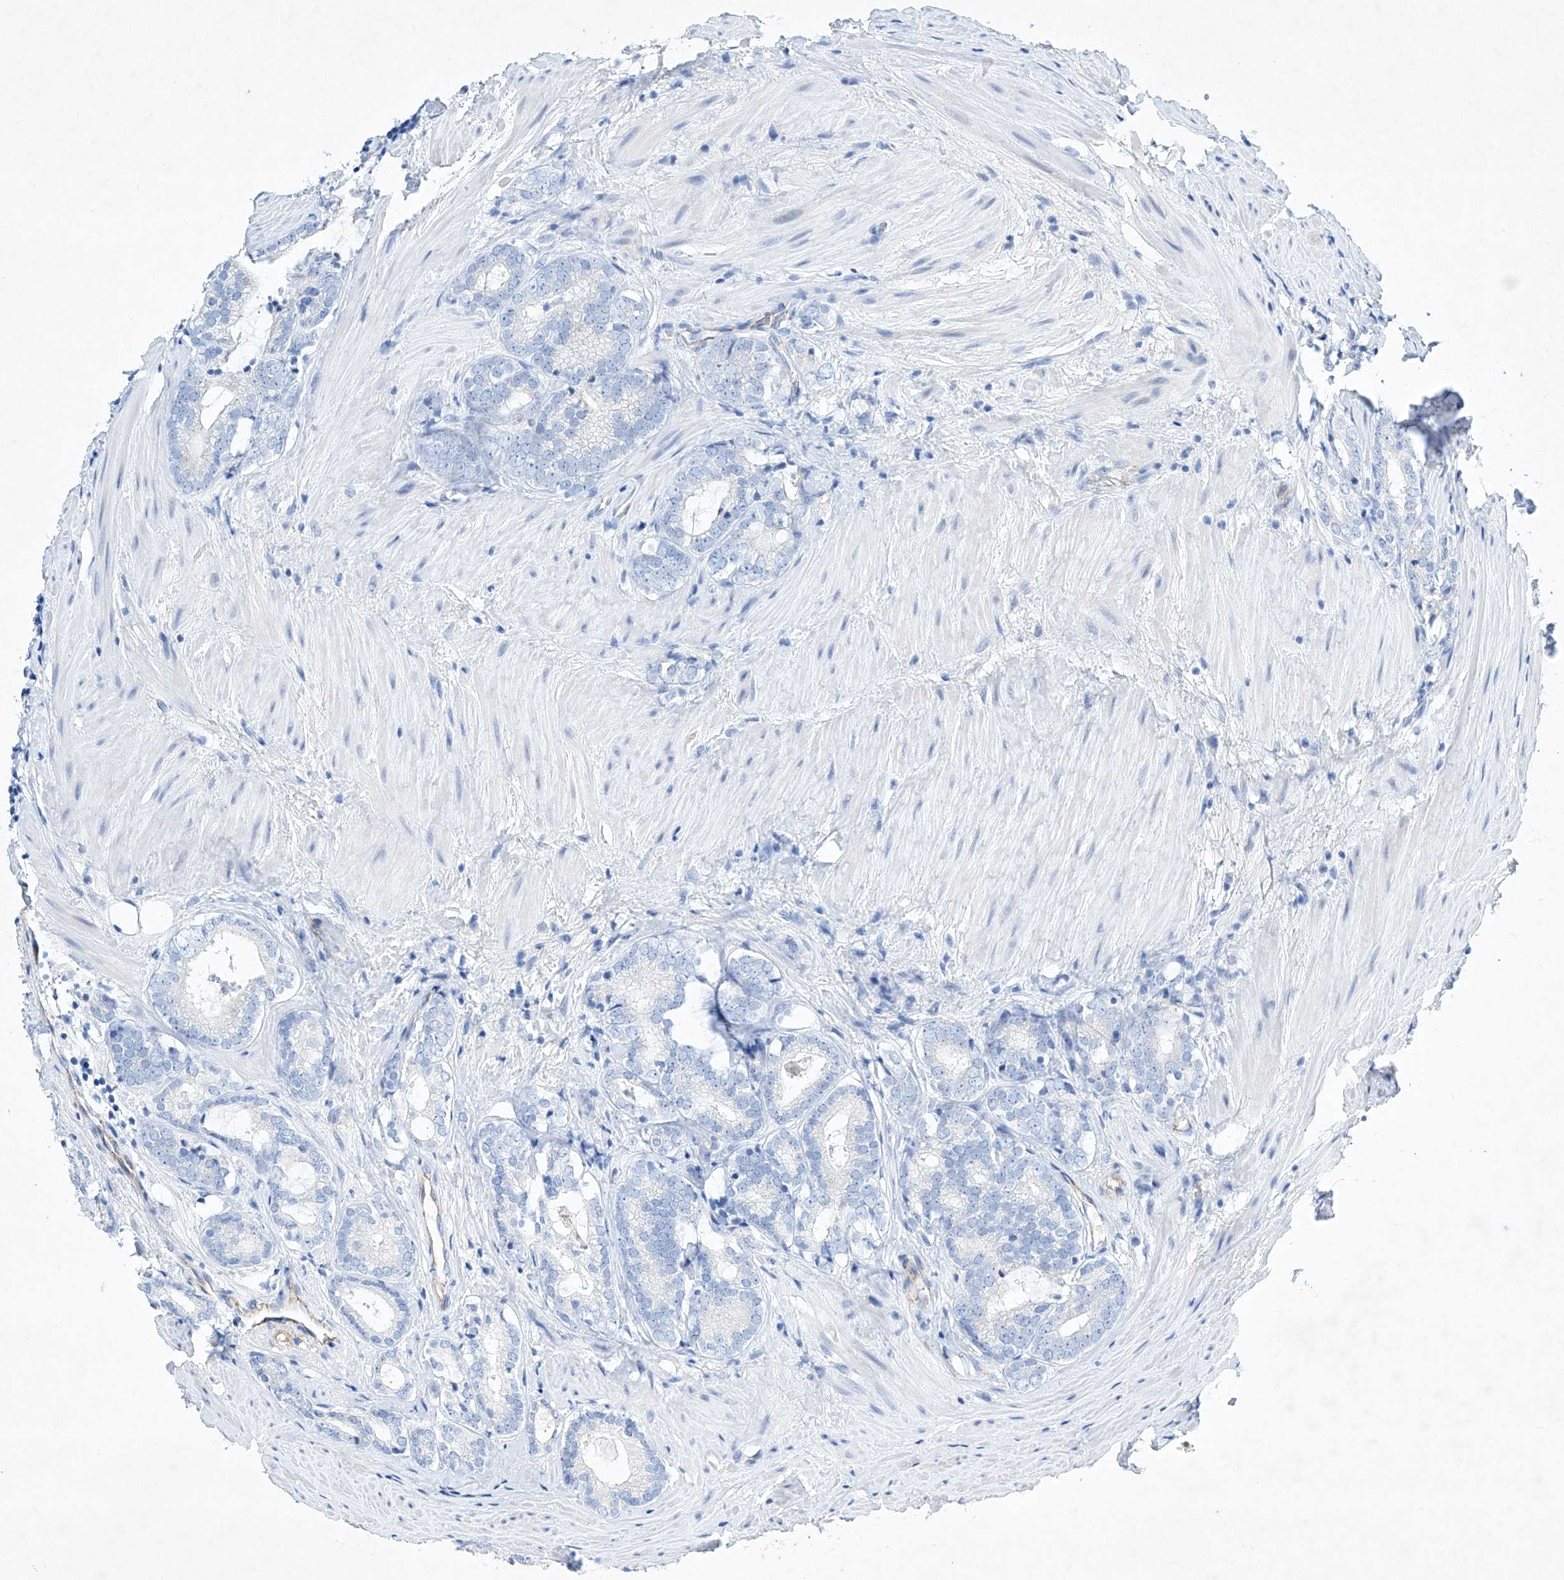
{"staining": {"intensity": "negative", "quantity": "none", "location": "none"}, "tissue": "prostate cancer", "cell_type": "Tumor cells", "image_type": "cancer", "snomed": [{"axis": "morphology", "description": "Adenocarcinoma, High grade"}, {"axis": "topography", "description": "Prostate"}], "caption": "Tumor cells show no significant protein expression in adenocarcinoma (high-grade) (prostate).", "gene": "ETV7", "patient": {"sex": "male", "age": 63}}